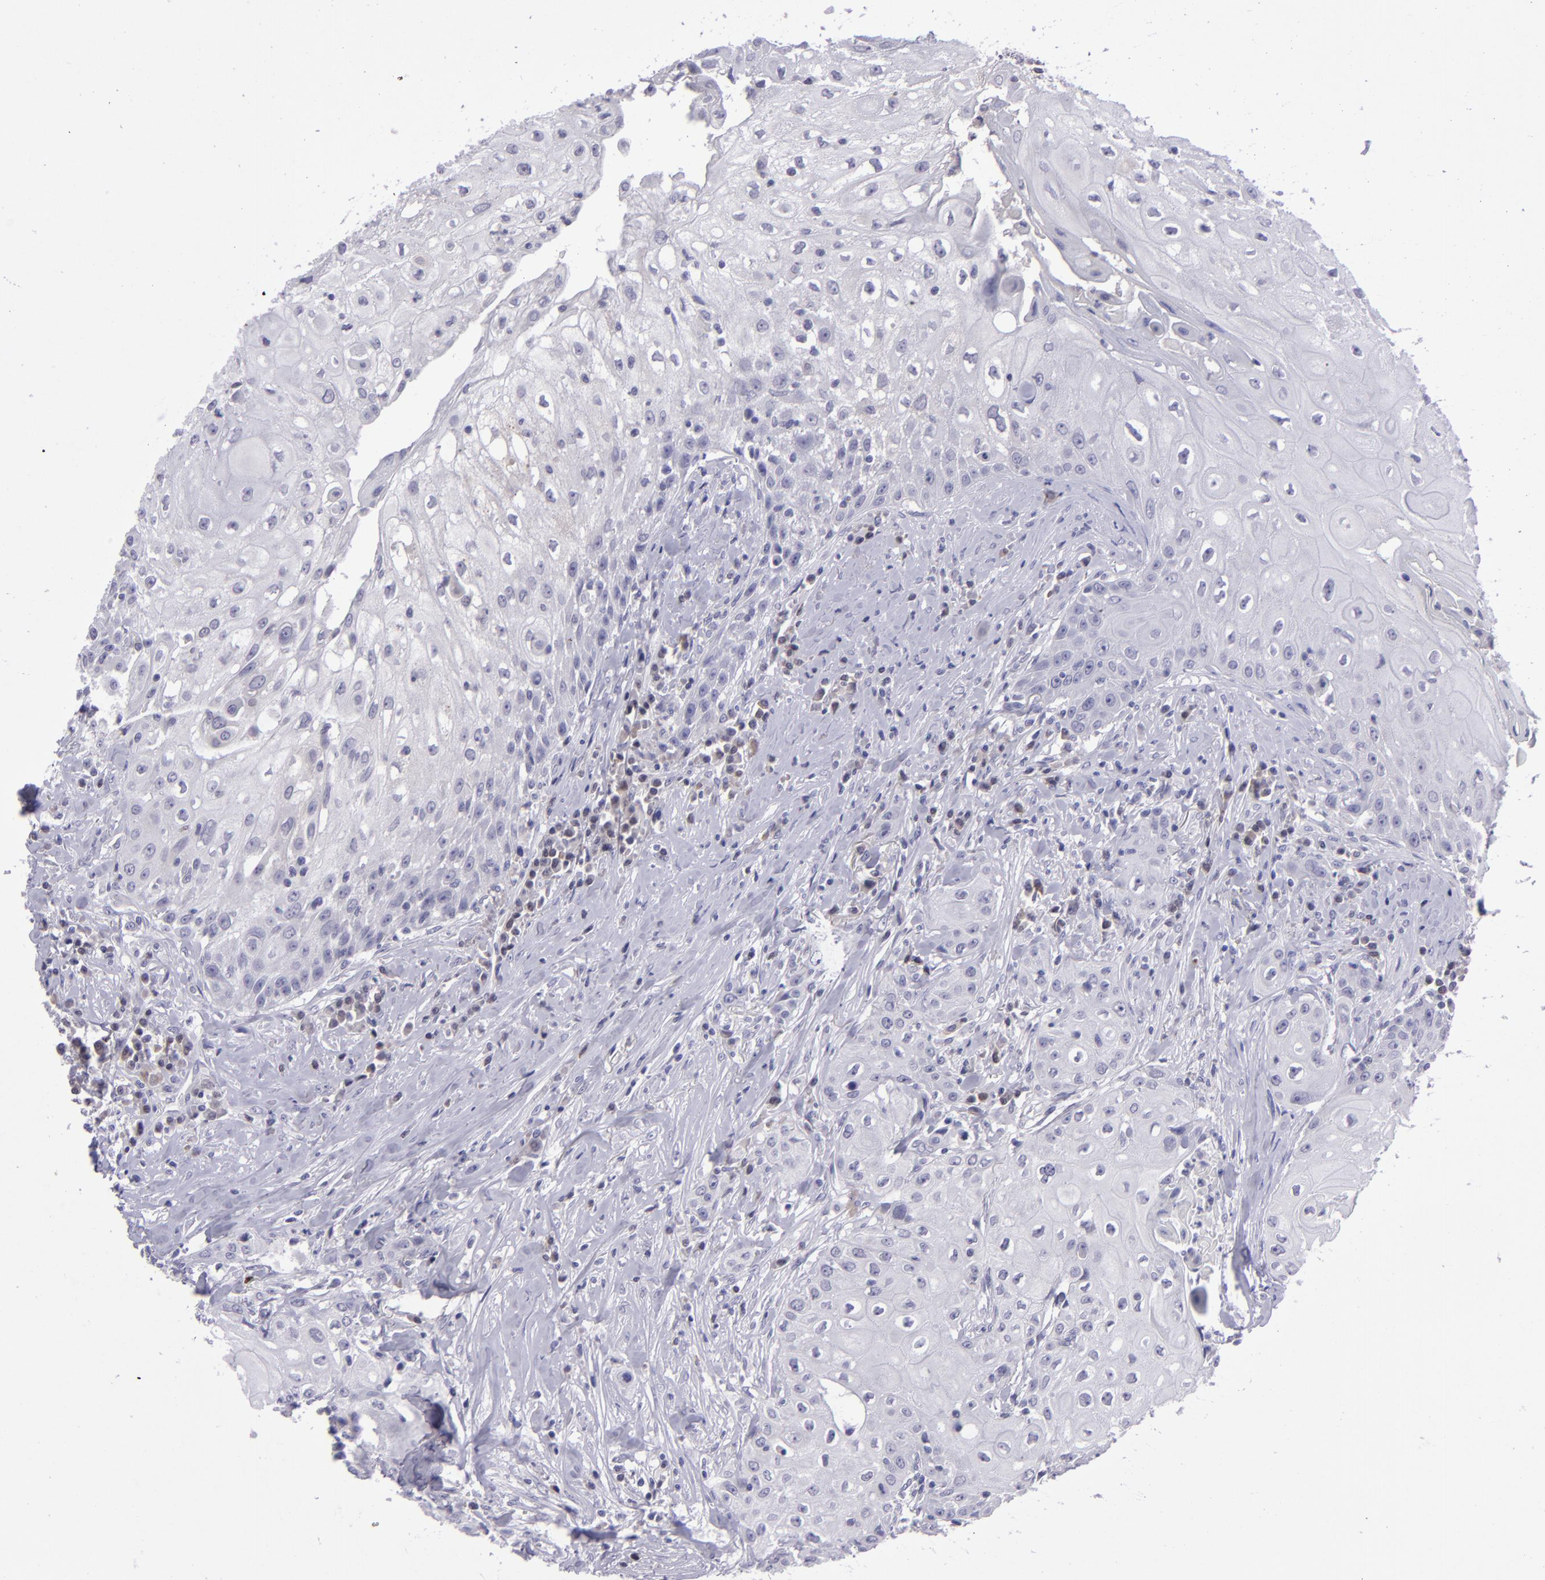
{"staining": {"intensity": "negative", "quantity": "none", "location": "none"}, "tissue": "head and neck cancer", "cell_type": "Tumor cells", "image_type": "cancer", "snomed": [{"axis": "morphology", "description": "Squamous cell carcinoma, NOS"}, {"axis": "topography", "description": "Oral tissue"}, {"axis": "topography", "description": "Head-Neck"}], "caption": "There is no significant staining in tumor cells of head and neck squamous cell carcinoma.", "gene": "POU2F2", "patient": {"sex": "female", "age": 82}}